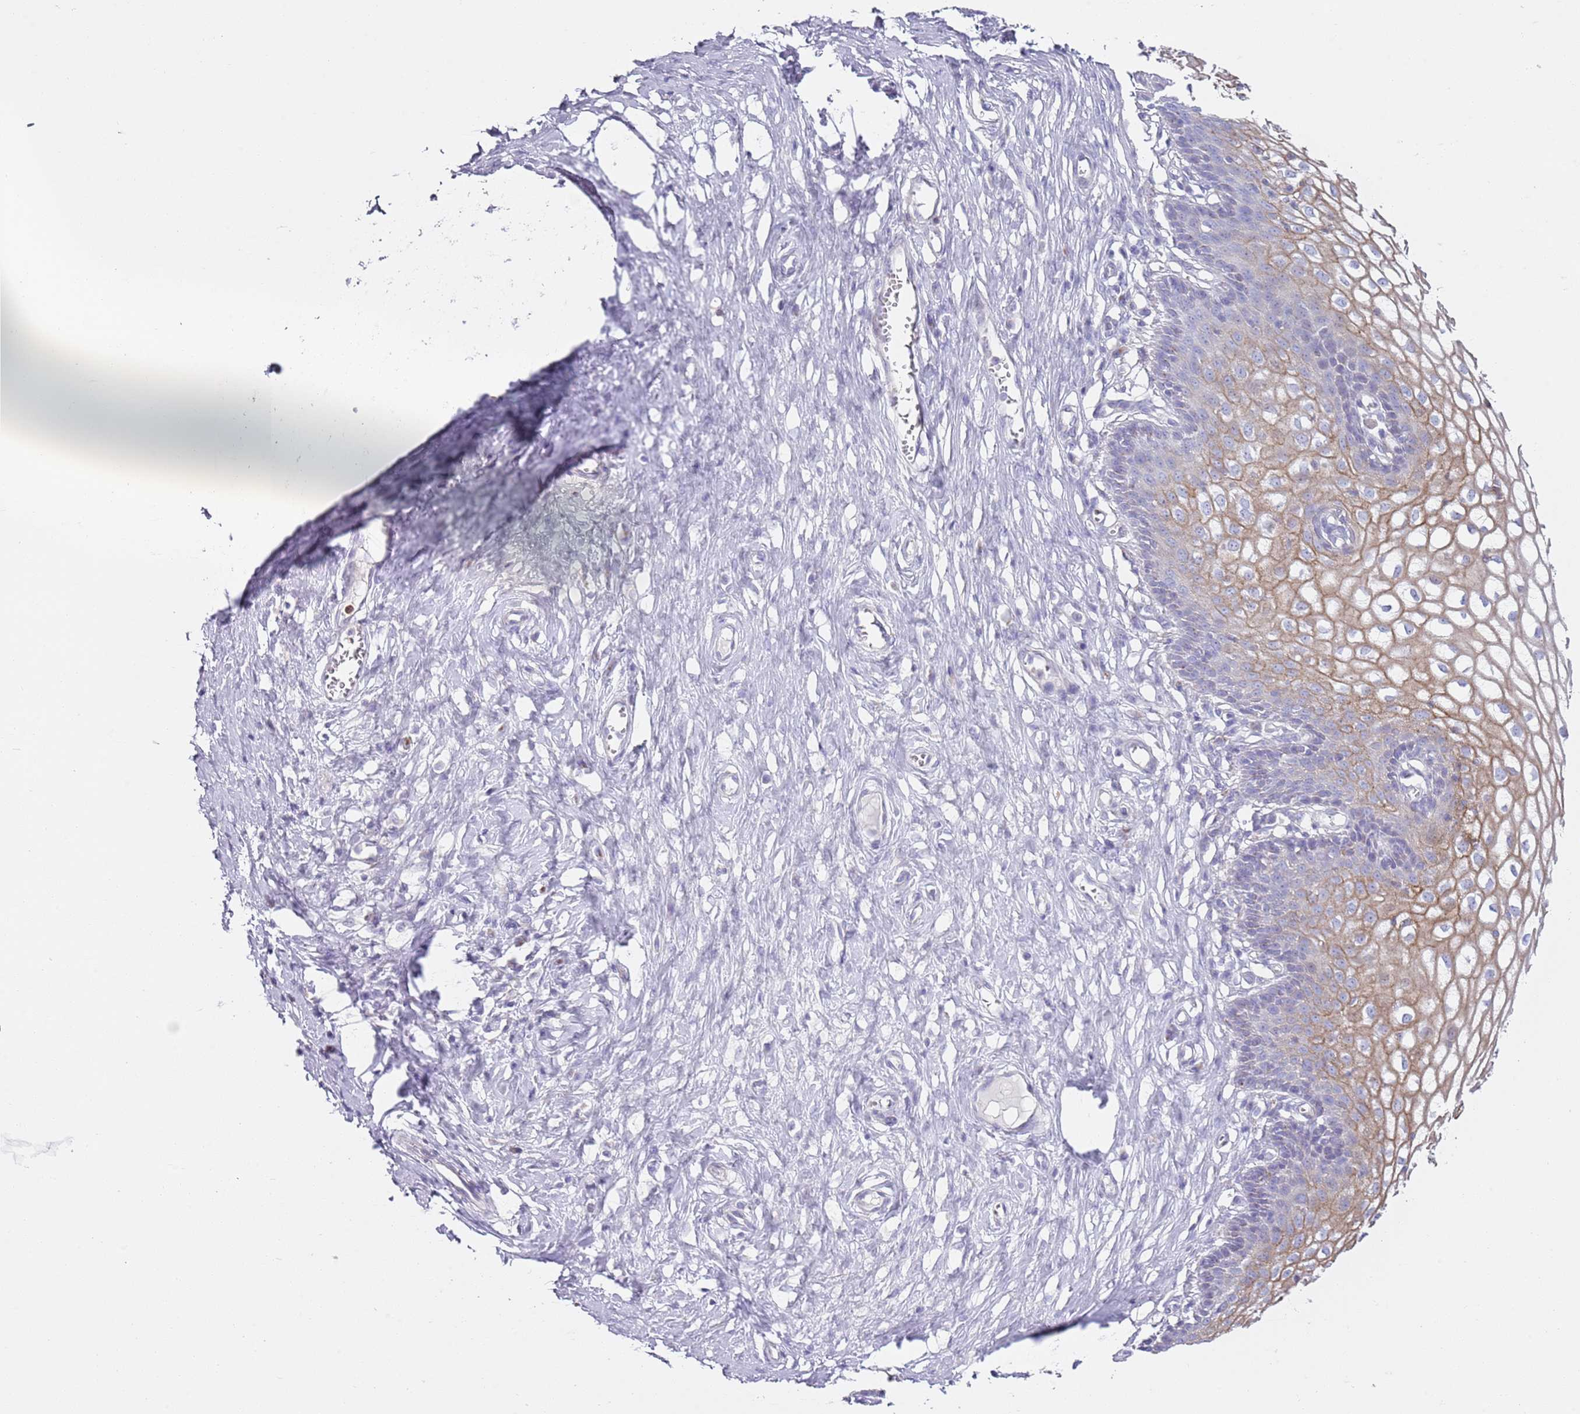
{"staining": {"intensity": "negative", "quantity": "none", "location": "none"}, "tissue": "cervix", "cell_type": "Glandular cells", "image_type": "normal", "snomed": [{"axis": "morphology", "description": "Normal tissue, NOS"}, {"axis": "morphology", "description": "Adenocarcinoma, NOS"}, {"axis": "topography", "description": "Cervix"}], "caption": "Histopathology image shows no significant protein staining in glandular cells of unremarkable cervix.", "gene": "CD177", "patient": {"sex": "female", "age": 29}}